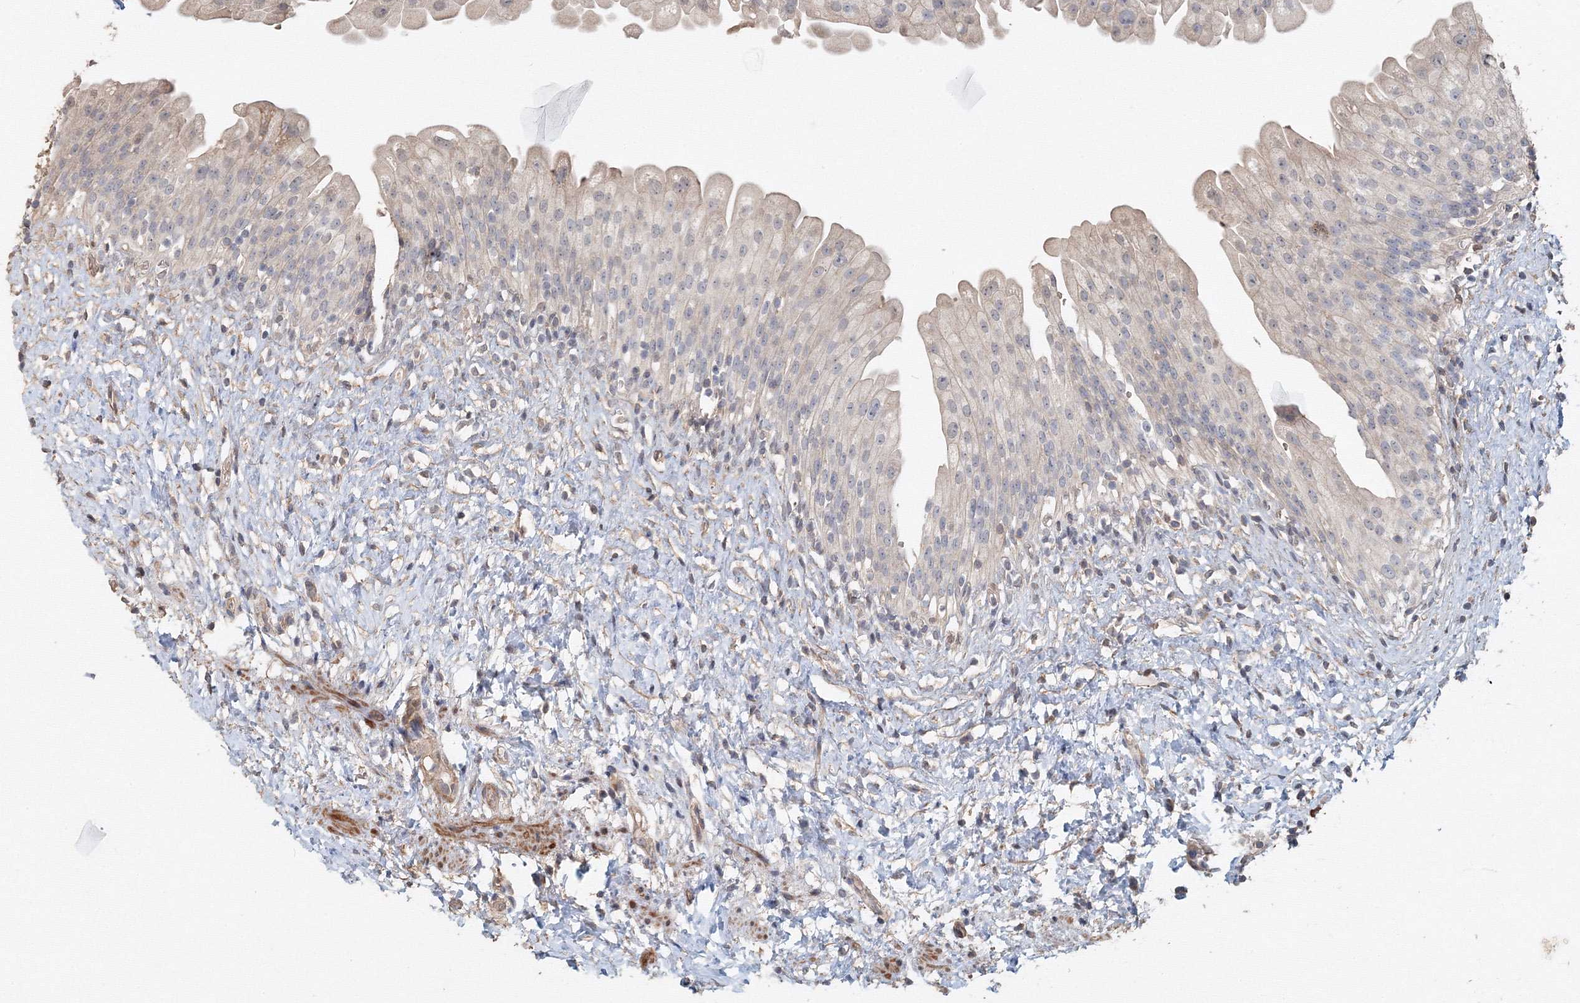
{"staining": {"intensity": "negative", "quantity": "none", "location": "none"}, "tissue": "urinary bladder", "cell_type": "Urothelial cells", "image_type": "normal", "snomed": [{"axis": "morphology", "description": "Normal tissue, NOS"}, {"axis": "topography", "description": "Urinary bladder"}], "caption": "A high-resolution histopathology image shows IHC staining of unremarkable urinary bladder, which shows no significant expression in urothelial cells.", "gene": "NALF2", "patient": {"sex": "female", "age": 27}}